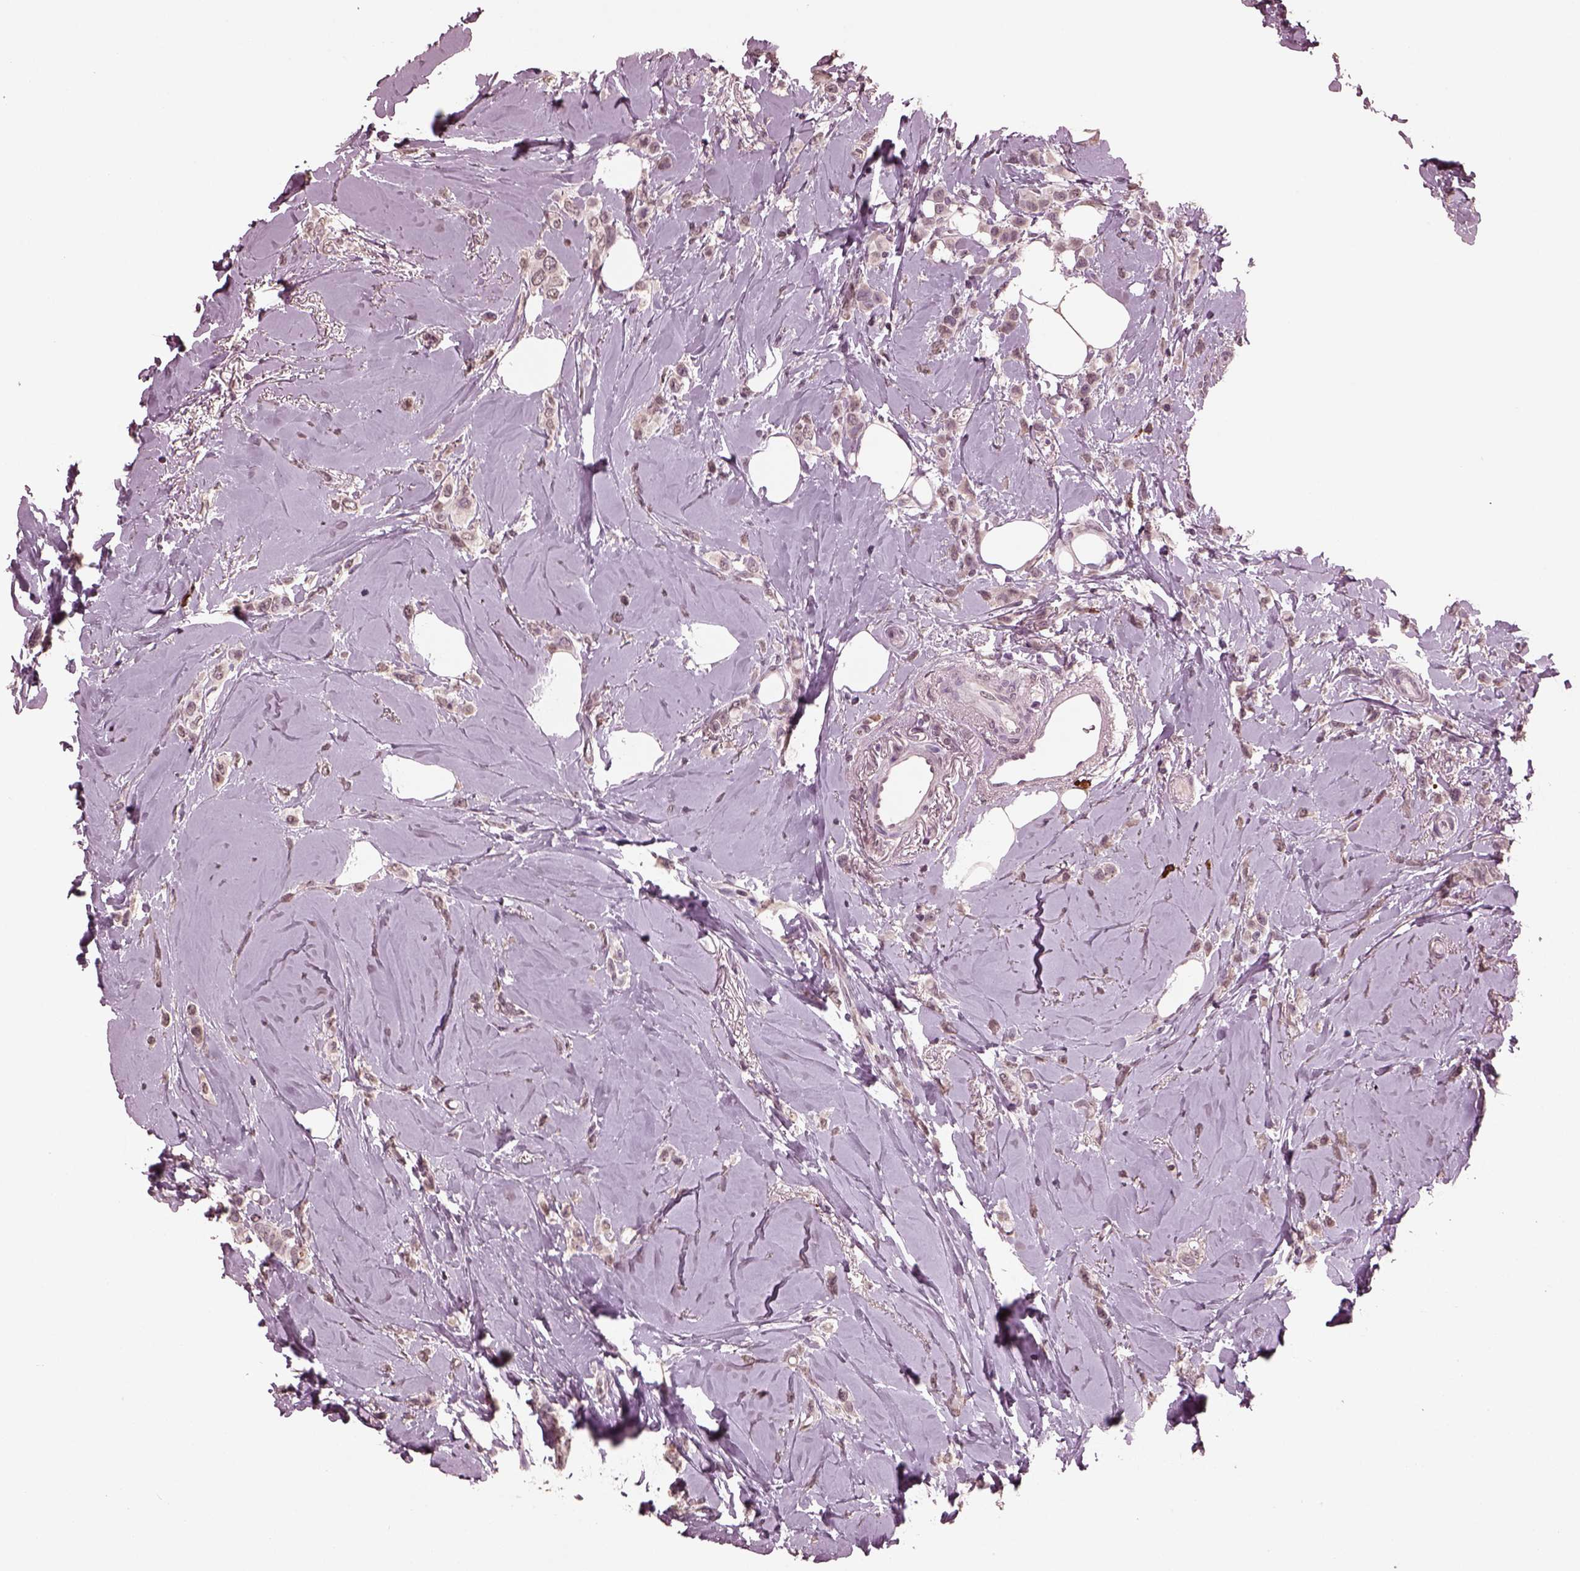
{"staining": {"intensity": "negative", "quantity": "none", "location": "none"}, "tissue": "breast cancer", "cell_type": "Tumor cells", "image_type": "cancer", "snomed": [{"axis": "morphology", "description": "Lobular carcinoma"}, {"axis": "topography", "description": "Breast"}], "caption": "Tumor cells show no significant protein positivity in breast lobular carcinoma.", "gene": "IL18RAP", "patient": {"sex": "female", "age": 66}}